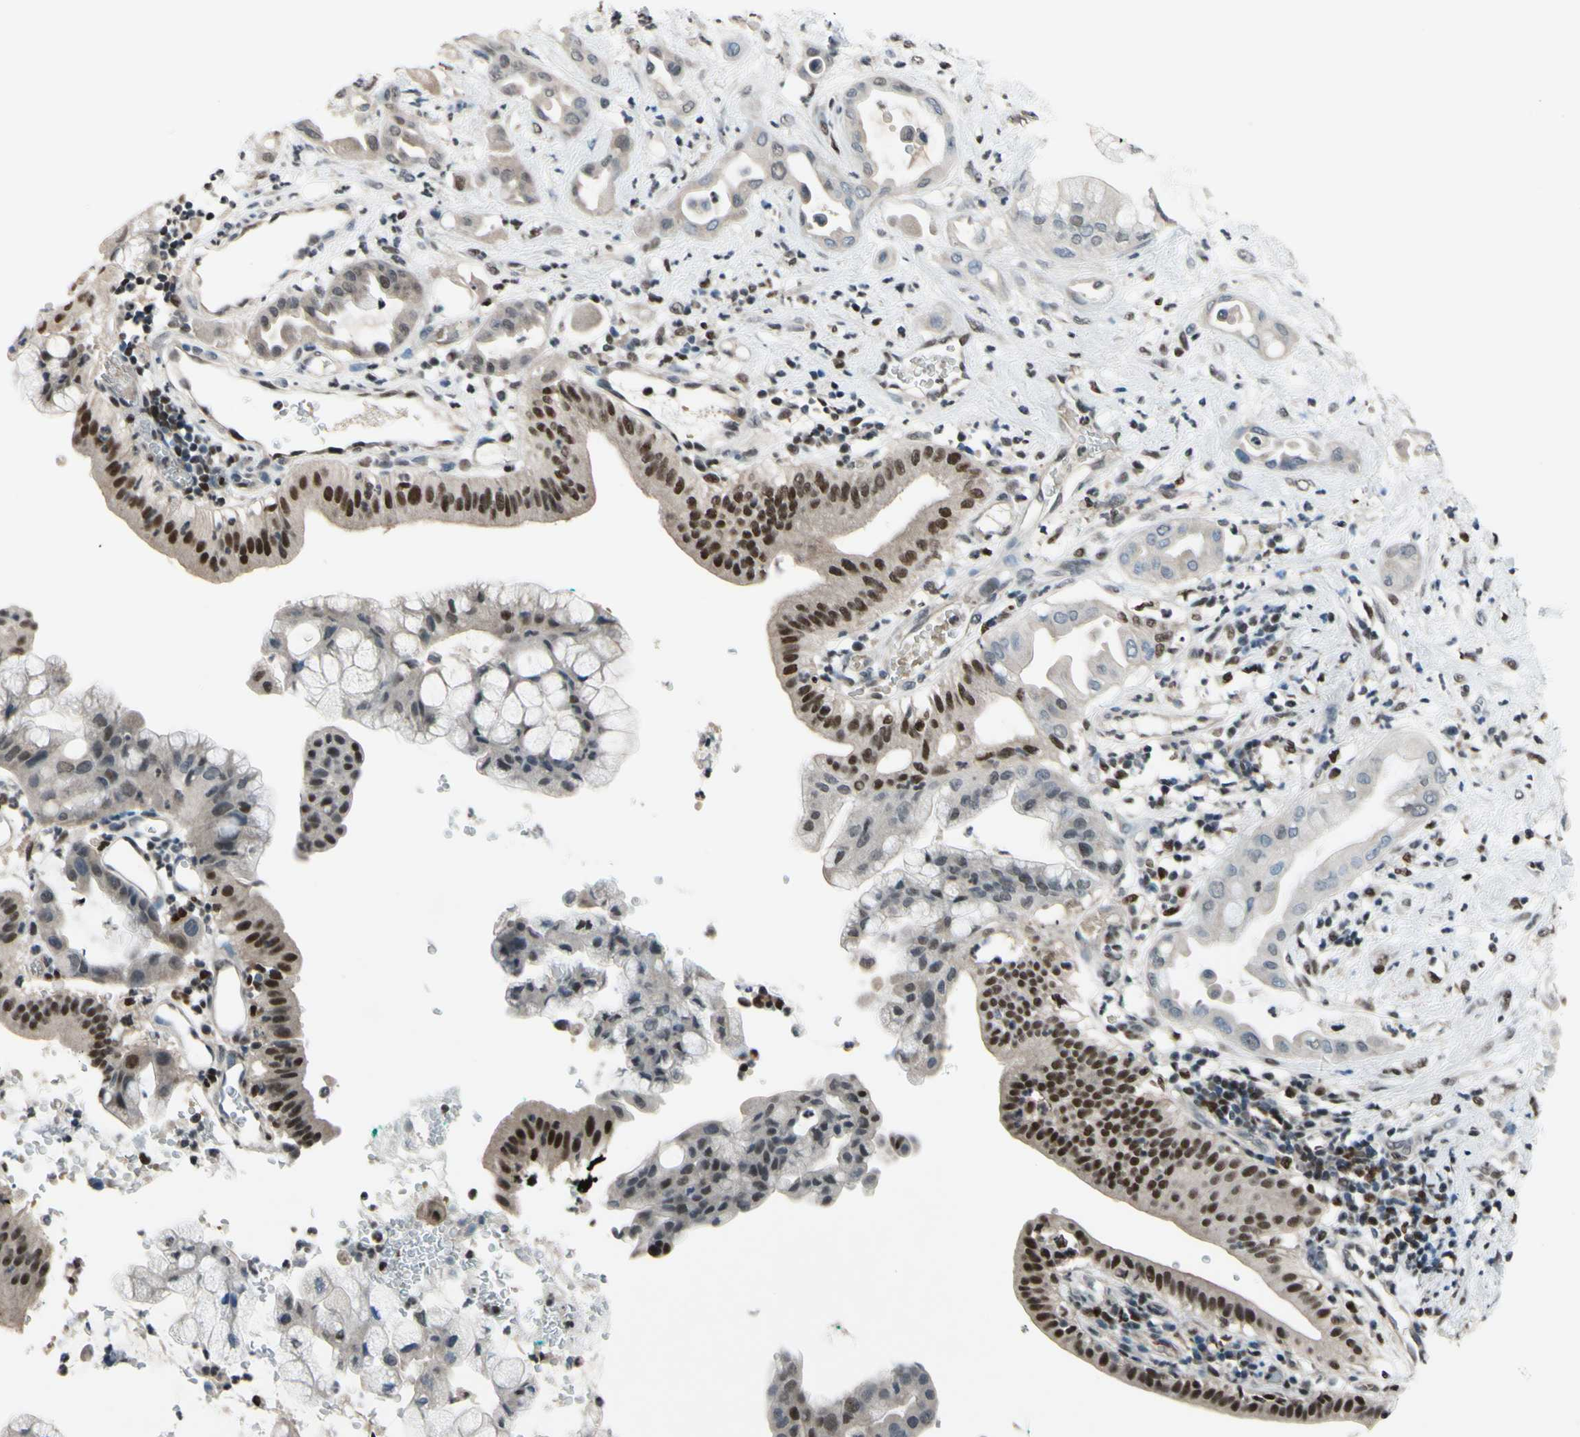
{"staining": {"intensity": "strong", "quantity": "25%-75%", "location": "cytoplasmic/membranous,nuclear"}, "tissue": "pancreatic cancer", "cell_type": "Tumor cells", "image_type": "cancer", "snomed": [{"axis": "morphology", "description": "Adenocarcinoma, NOS"}, {"axis": "morphology", "description": "Adenocarcinoma, metastatic, NOS"}, {"axis": "topography", "description": "Lymph node"}, {"axis": "topography", "description": "Pancreas"}, {"axis": "topography", "description": "Duodenum"}], "caption": "Immunohistochemistry (IHC) (DAB) staining of human adenocarcinoma (pancreatic) reveals strong cytoplasmic/membranous and nuclear protein staining in about 25%-75% of tumor cells.", "gene": "FKBP5", "patient": {"sex": "female", "age": 64}}